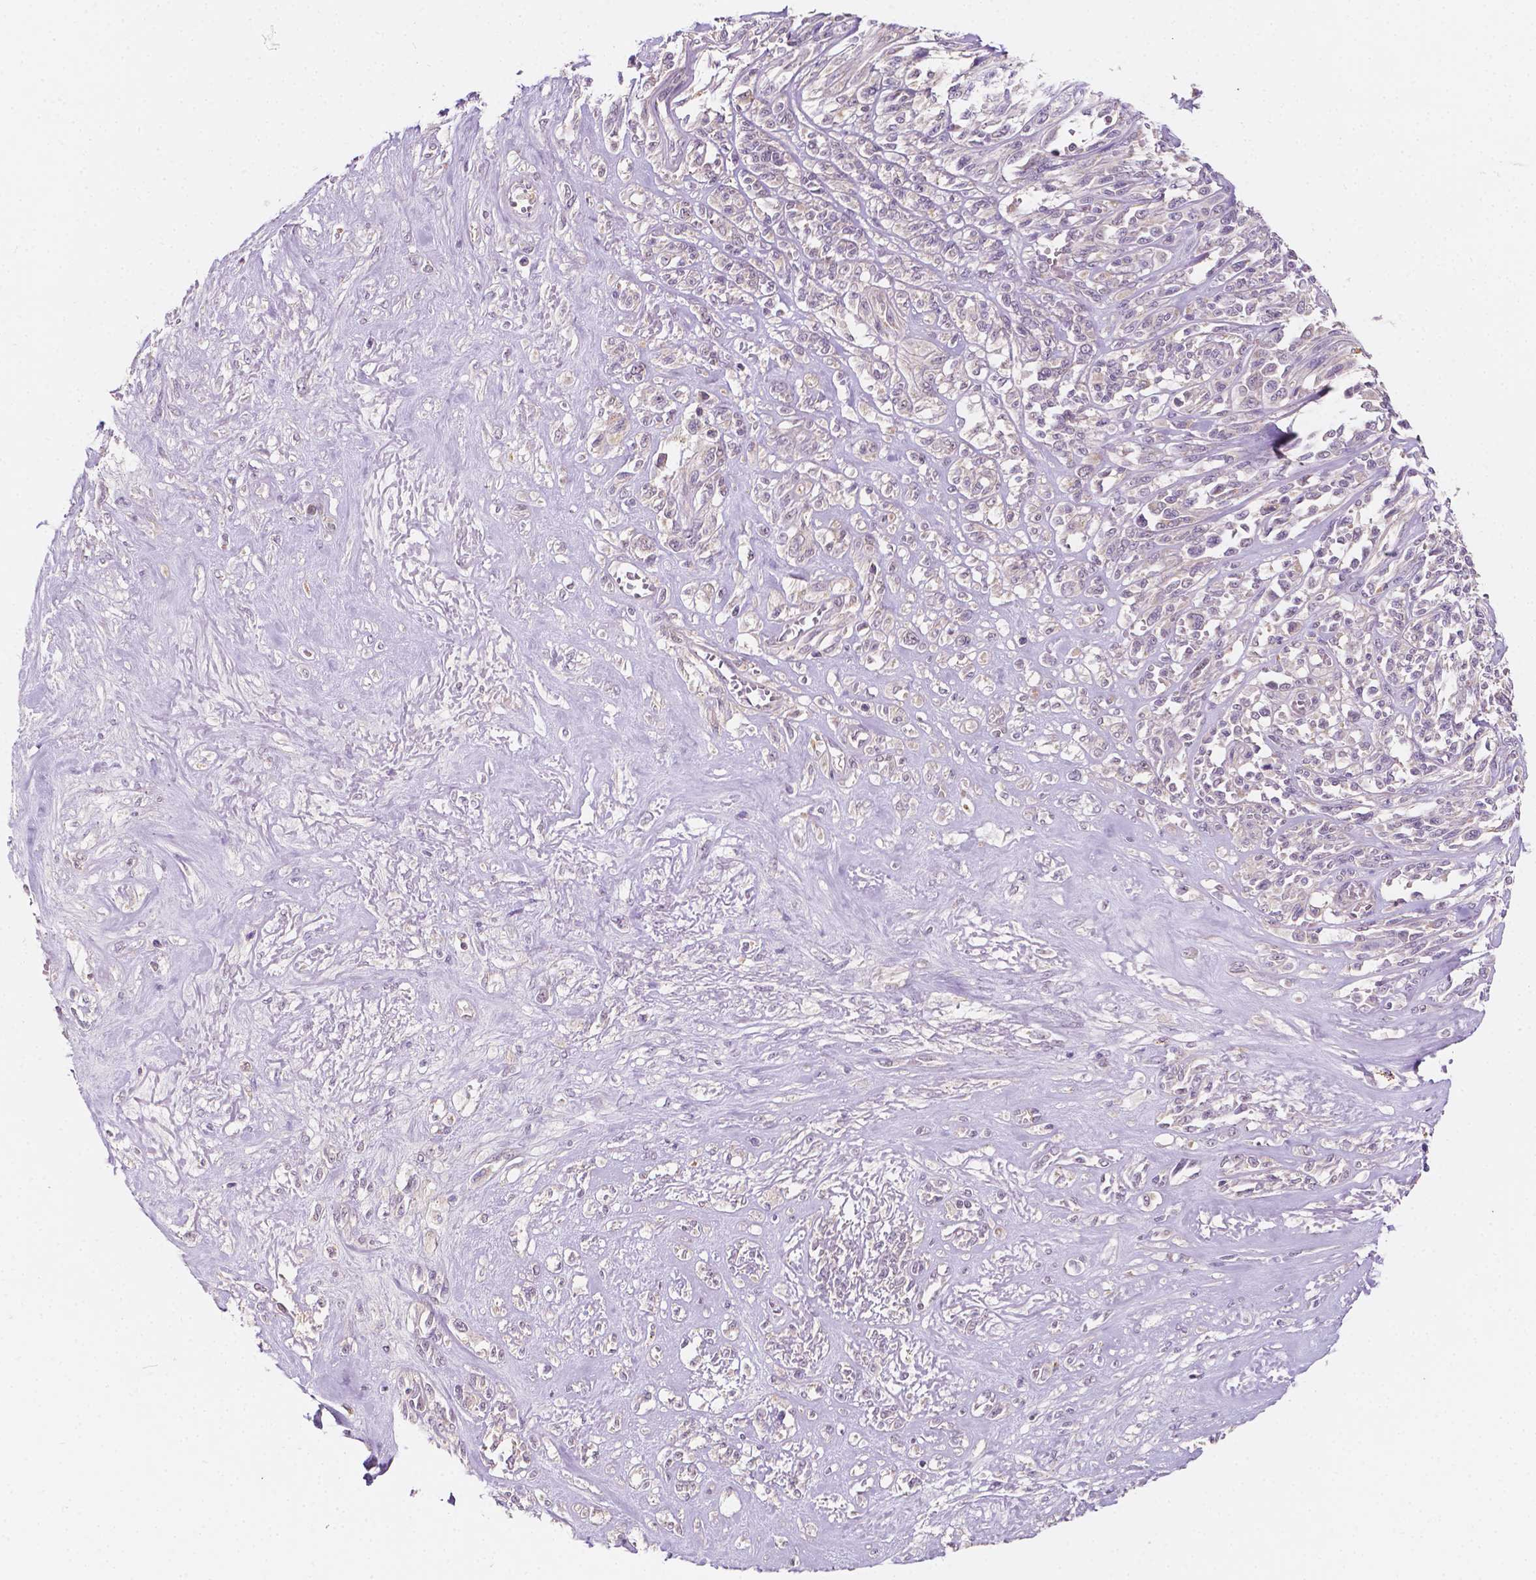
{"staining": {"intensity": "negative", "quantity": "none", "location": "none"}, "tissue": "melanoma", "cell_type": "Tumor cells", "image_type": "cancer", "snomed": [{"axis": "morphology", "description": "Malignant melanoma, NOS"}, {"axis": "topography", "description": "Skin"}], "caption": "The IHC micrograph has no significant positivity in tumor cells of malignant melanoma tissue. (DAB immunohistochemistry (IHC) with hematoxylin counter stain).", "gene": "SIRT2", "patient": {"sex": "female", "age": 91}}